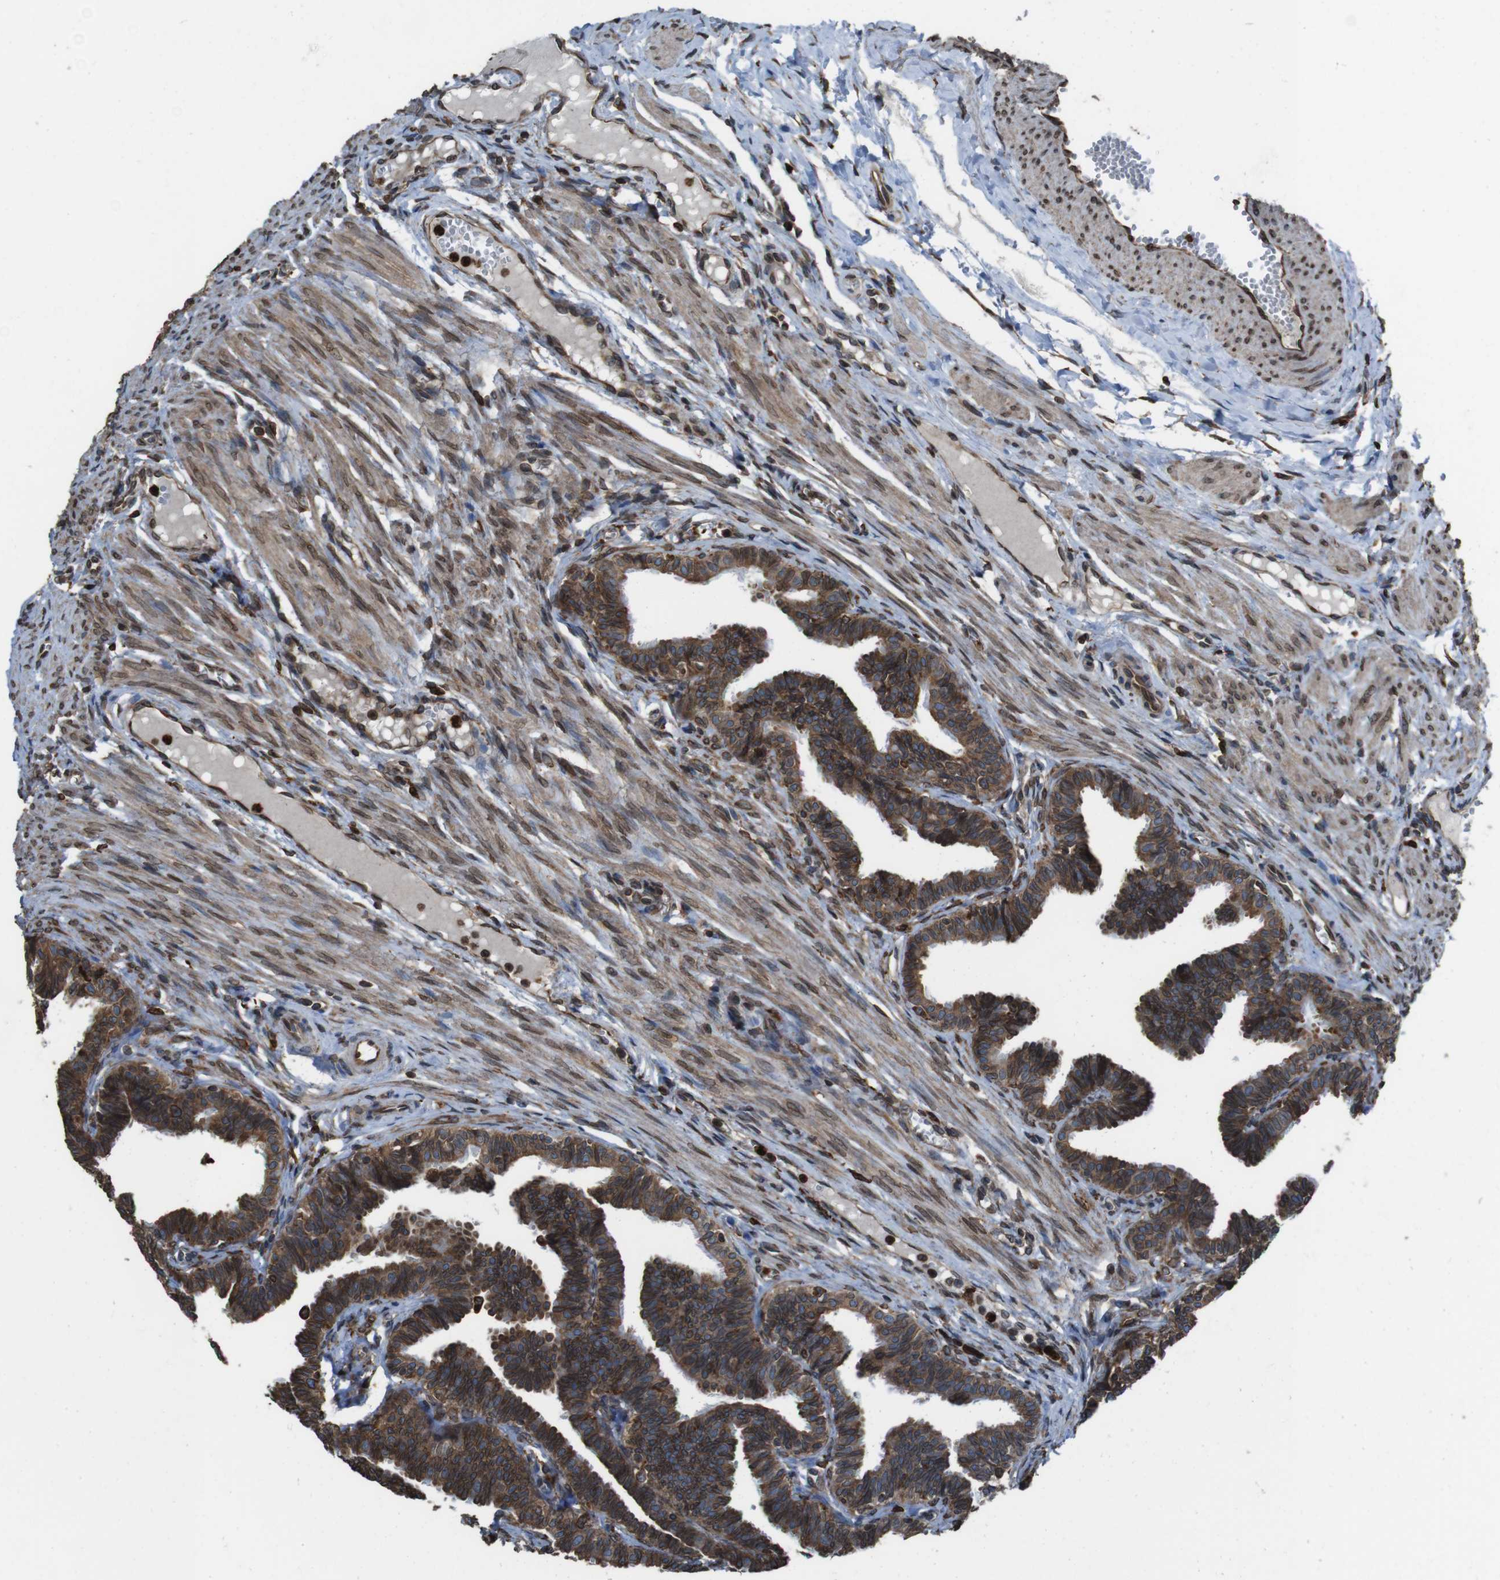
{"staining": {"intensity": "strong", "quantity": ">75%", "location": "cytoplasmic/membranous,nuclear"}, "tissue": "fallopian tube", "cell_type": "Glandular cells", "image_type": "normal", "snomed": [{"axis": "morphology", "description": "Normal tissue, NOS"}, {"axis": "topography", "description": "Fallopian tube"}, {"axis": "topography", "description": "Ovary"}], "caption": "IHC of benign fallopian tube demonstrates high levels of strong cytoplasmic/membranous,nuclear positivity in approximately >75% of glandular cells.", "gene": "APMAP", "patient": {"sex": "female", "age": 23}}